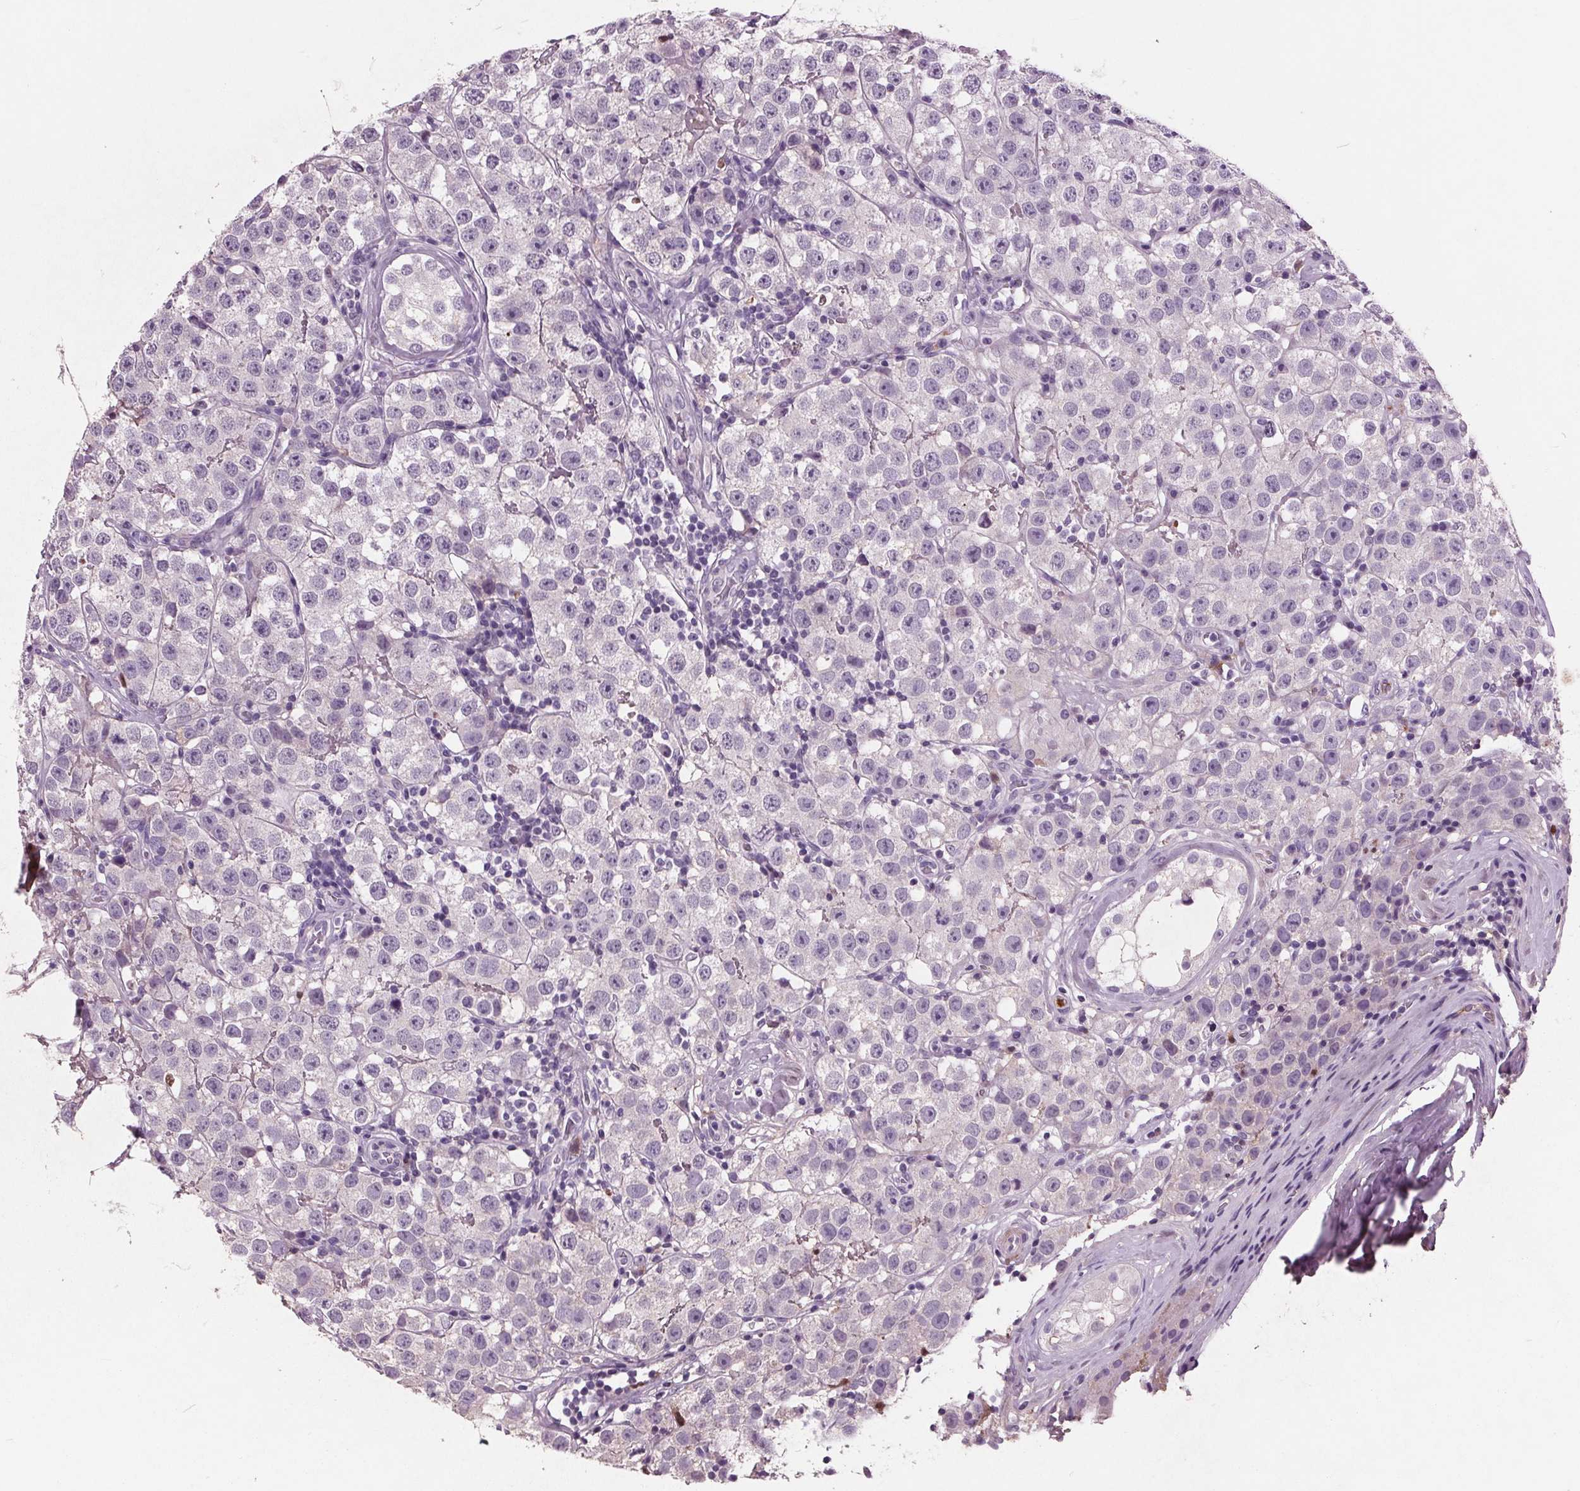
{"staining": {"intensity": "negative", "quantity": "none", "location": "none"}, "tissue": "testis cancer", "cell_type": "Tumor cells", "image_type": "cancer", "snomed": [{"axis": "morphology", "description": "Seminoma, NOS"}, {"axis": "topography", "description": "Testis"}], "caption": "Immunohistochemistry histopathology image of human testis seminoma stained for a protein (brown), which shows no positivity in tumor cells. (DAB IHC, high magnification).", "gene": "C6", "patient": {"sex": "male", "age": 34}}